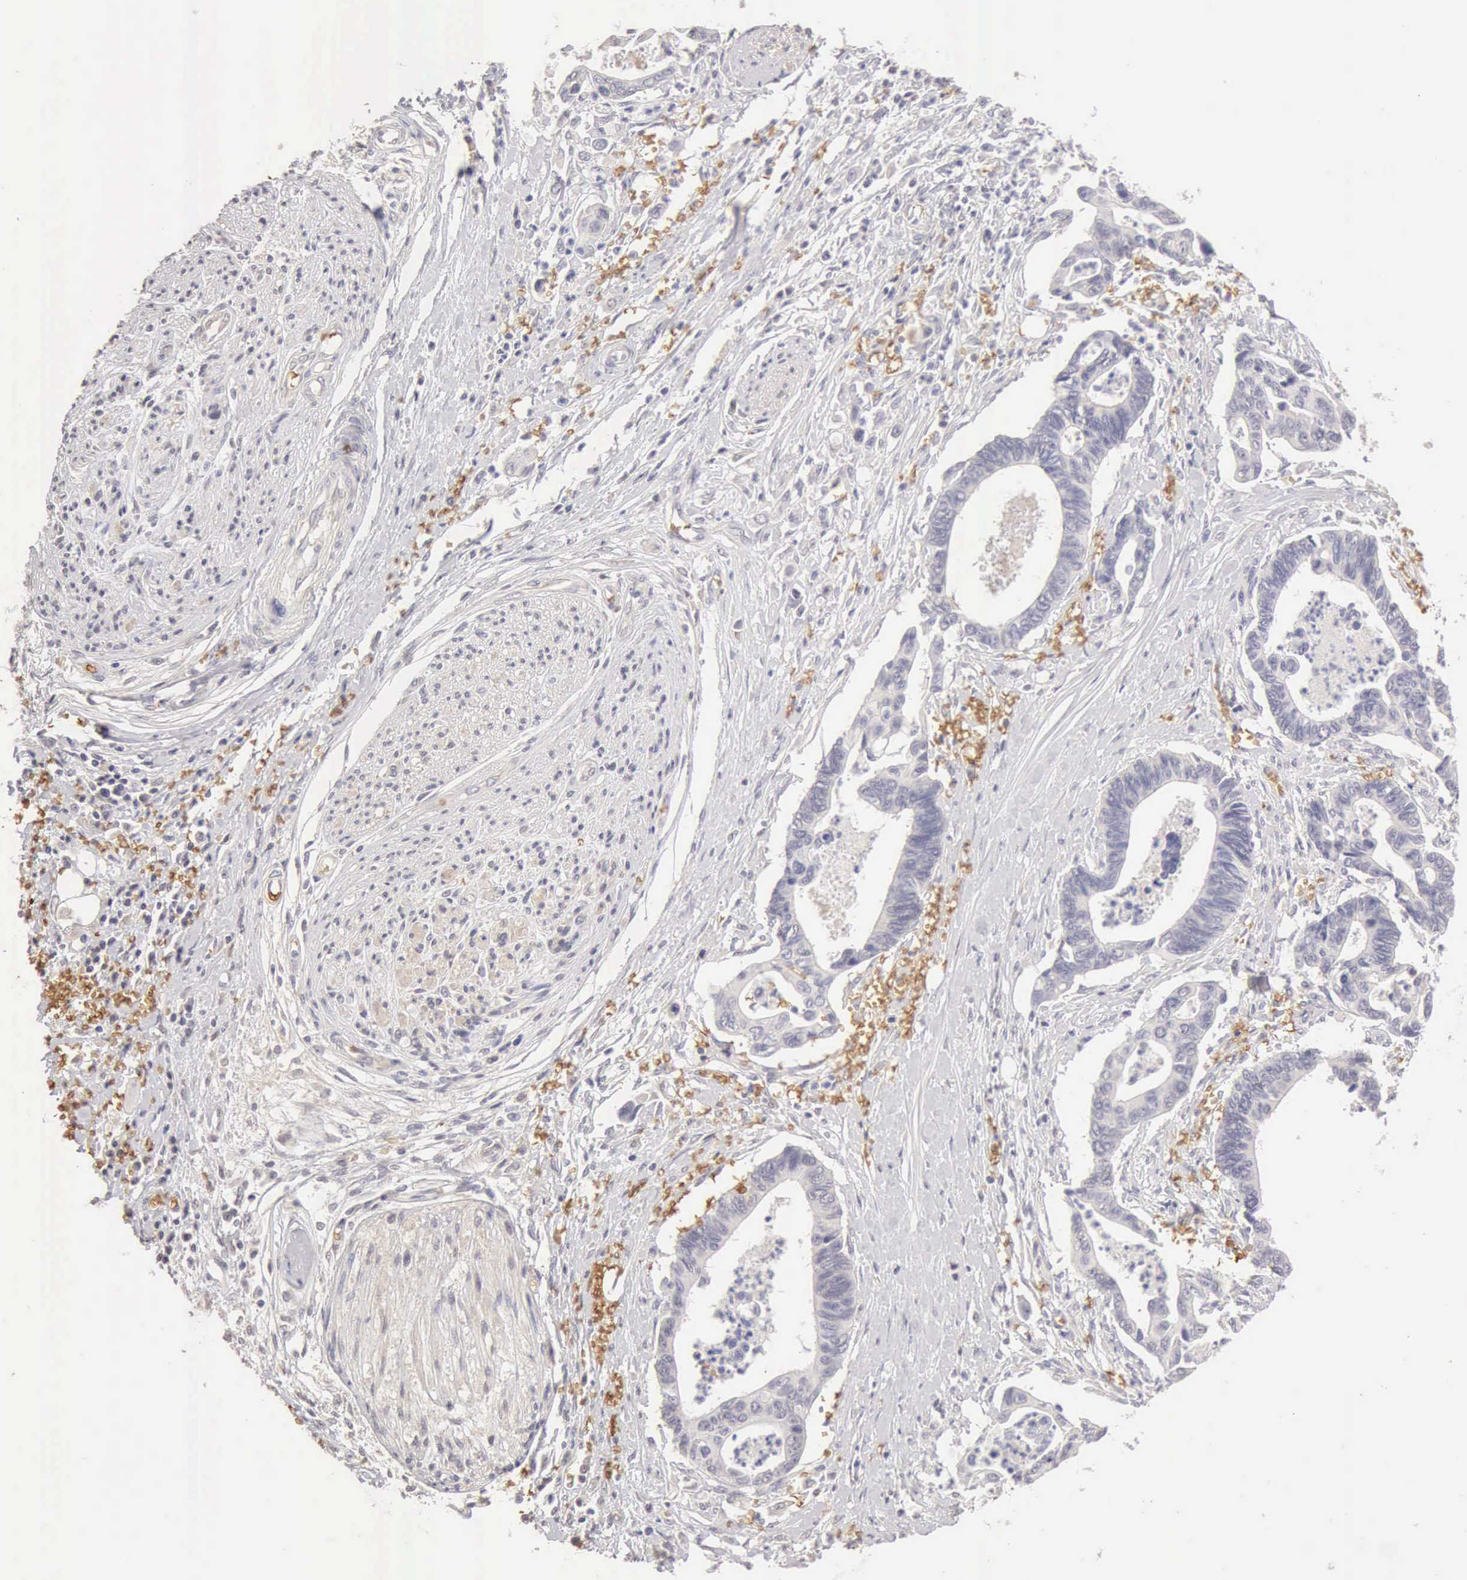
{"staining": {"intensity": "negative", "quantity": "none", "location": "none"}, "tissue": "pancreatic cancer", "cell_type": "Tumor cells", "image_type": "cancer", "snomed": [{"axis": "morphology", "description": "Adenocarcinoma, NOS"}, {"axis": "topography", "description": "Pancreas"}], "caption": "Protein analysis of pancreatic adenocarcinoma reveals no significant expression in tumor cells.", "gene": "CFI", "patient": {"sex": "female", "age": 70}}